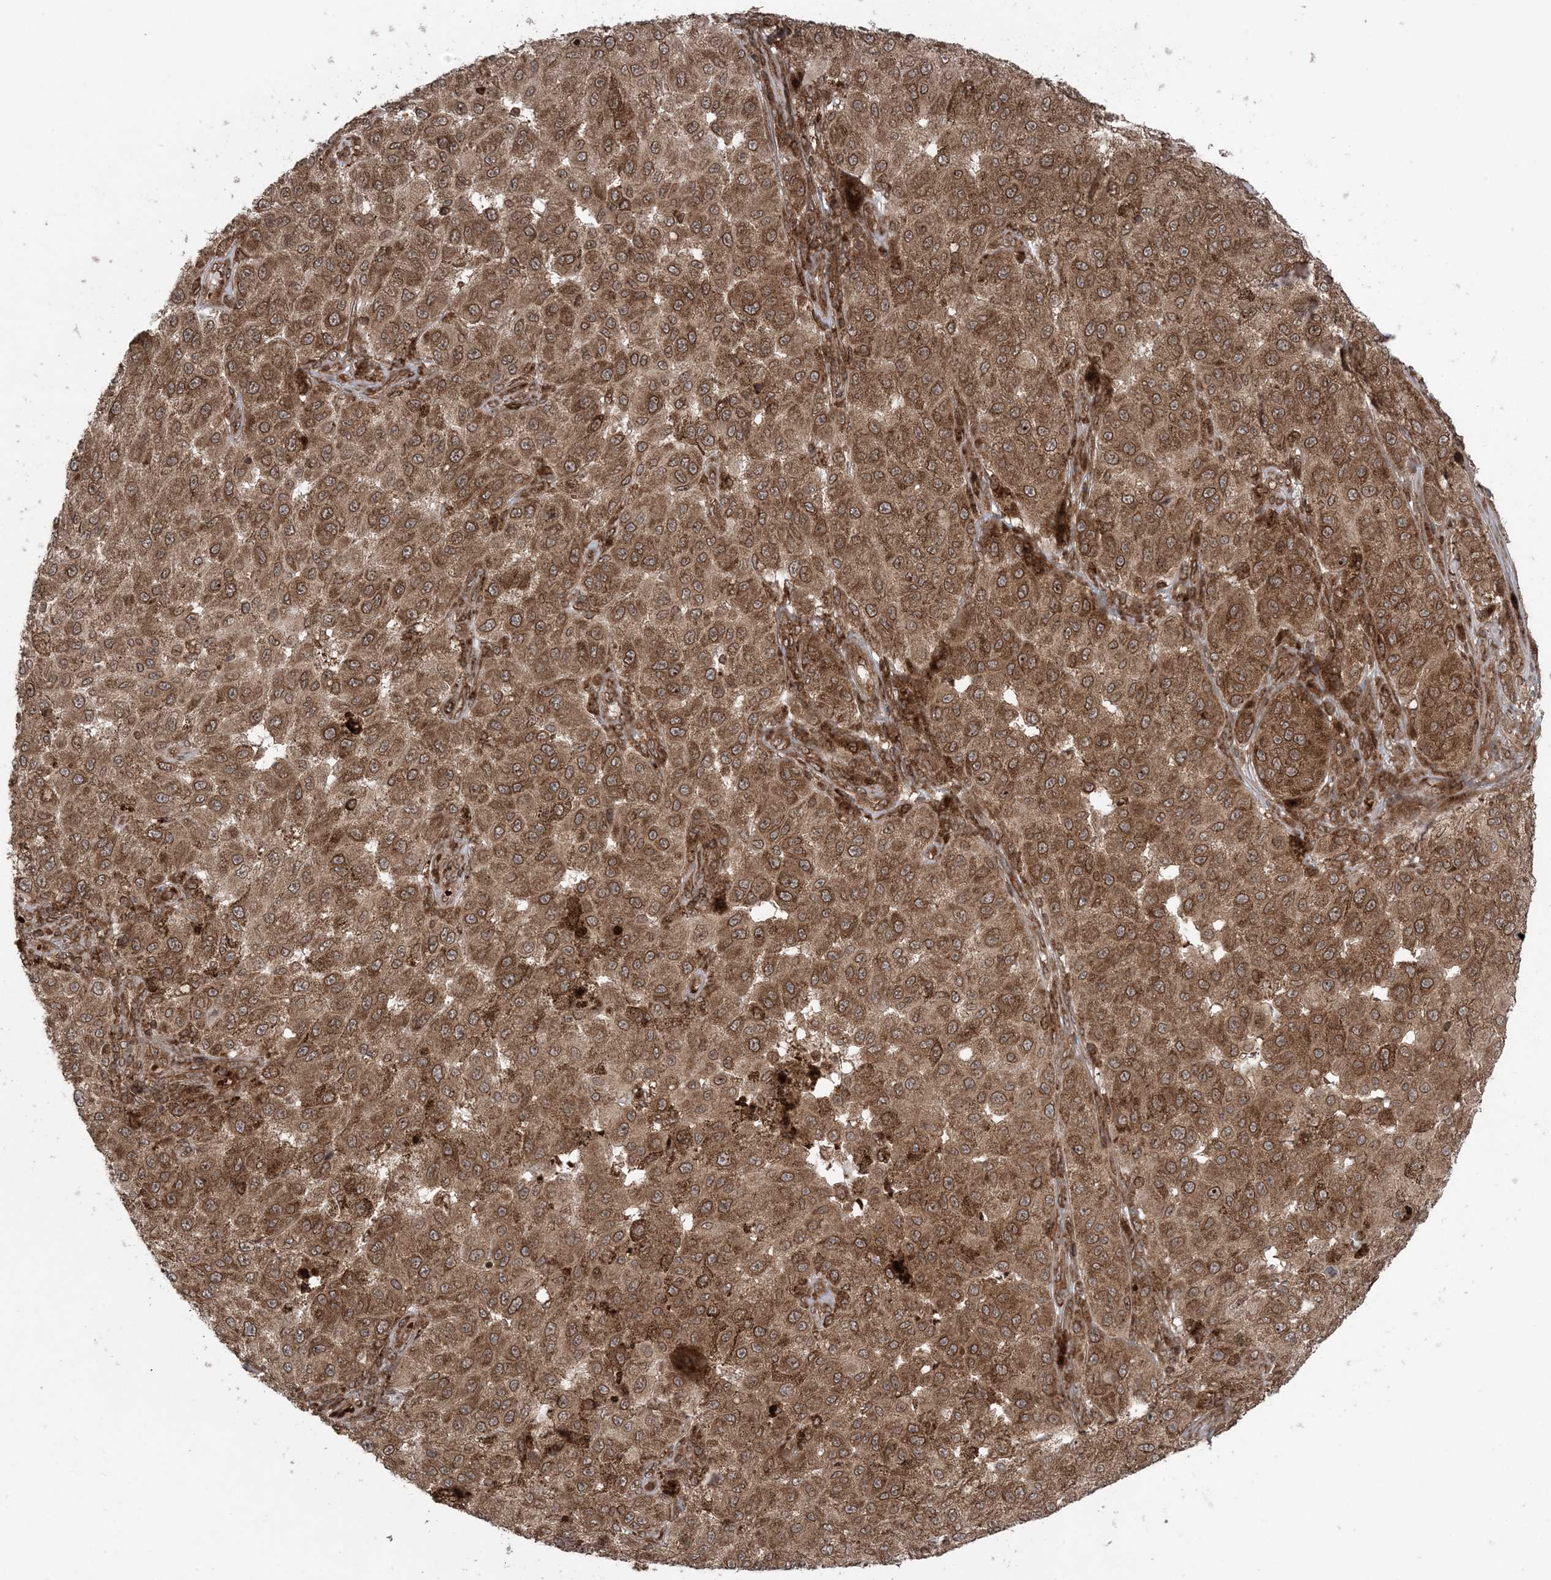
{"staining": {"intensity": "moderate", "quantity": ">75%", "location": "cytoplasmic/membranous,nuclear"}, "tissue": "melanoma", "cell_type": "Tumor cells", "image_type": "cancer", "snomed": [{"axis": "morphology", "description": "Malignant melanoma, NOS"}, {"axis": "topography", "description": "Skin"}], "caption": "Melanoma stained for a protein exhibits moderate cytoplasmic/membranous and nuclear positivity in tumor cells. The protein of interest is shown in brown color, while the nuclei are stained blue.", "gene": "DDX19B", "patient": {"sex": "female", "age": 64}}